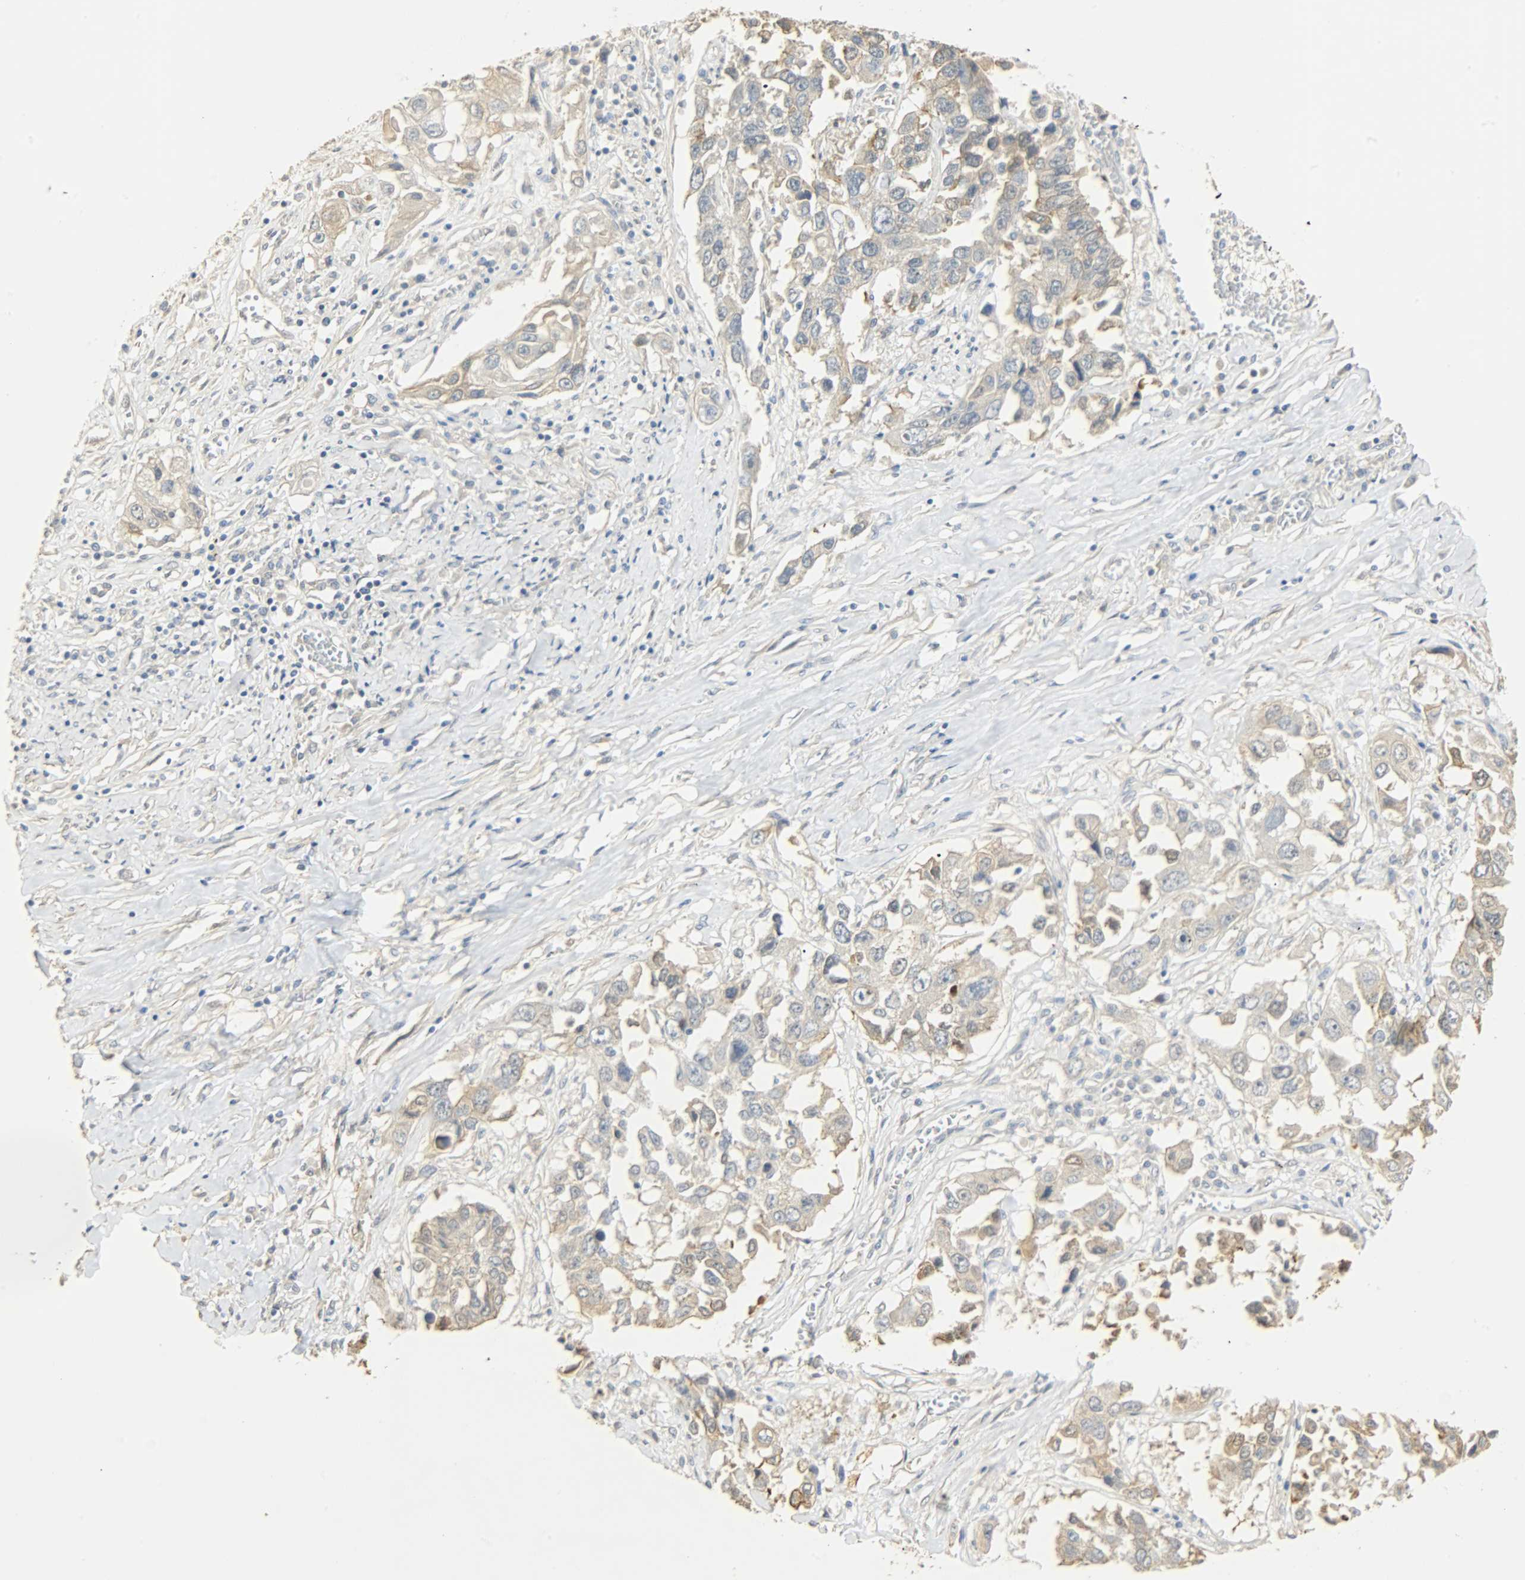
{"staining": {"intensity": "moderate", "quantity": ">75%", "location": "cytoplasmic/membranous"}, "tissue": "lung cancer", "cell_type": "Tumor cells", "image_type": "cancer", "snomed": [{"axis": "morphology", "description": "Squamous cell carcinoma, NOS"}, {"axis": "topography", "description": "Lung"}], "caption": "Immunohistochemical staining of human squamous cell carcinoma (lung) shows moderate cytoplasmic/membranous protein staining in approximately >75% of tumor cells.", "gene": "USP13", "patient": {"sex": "male", "age": 71}}